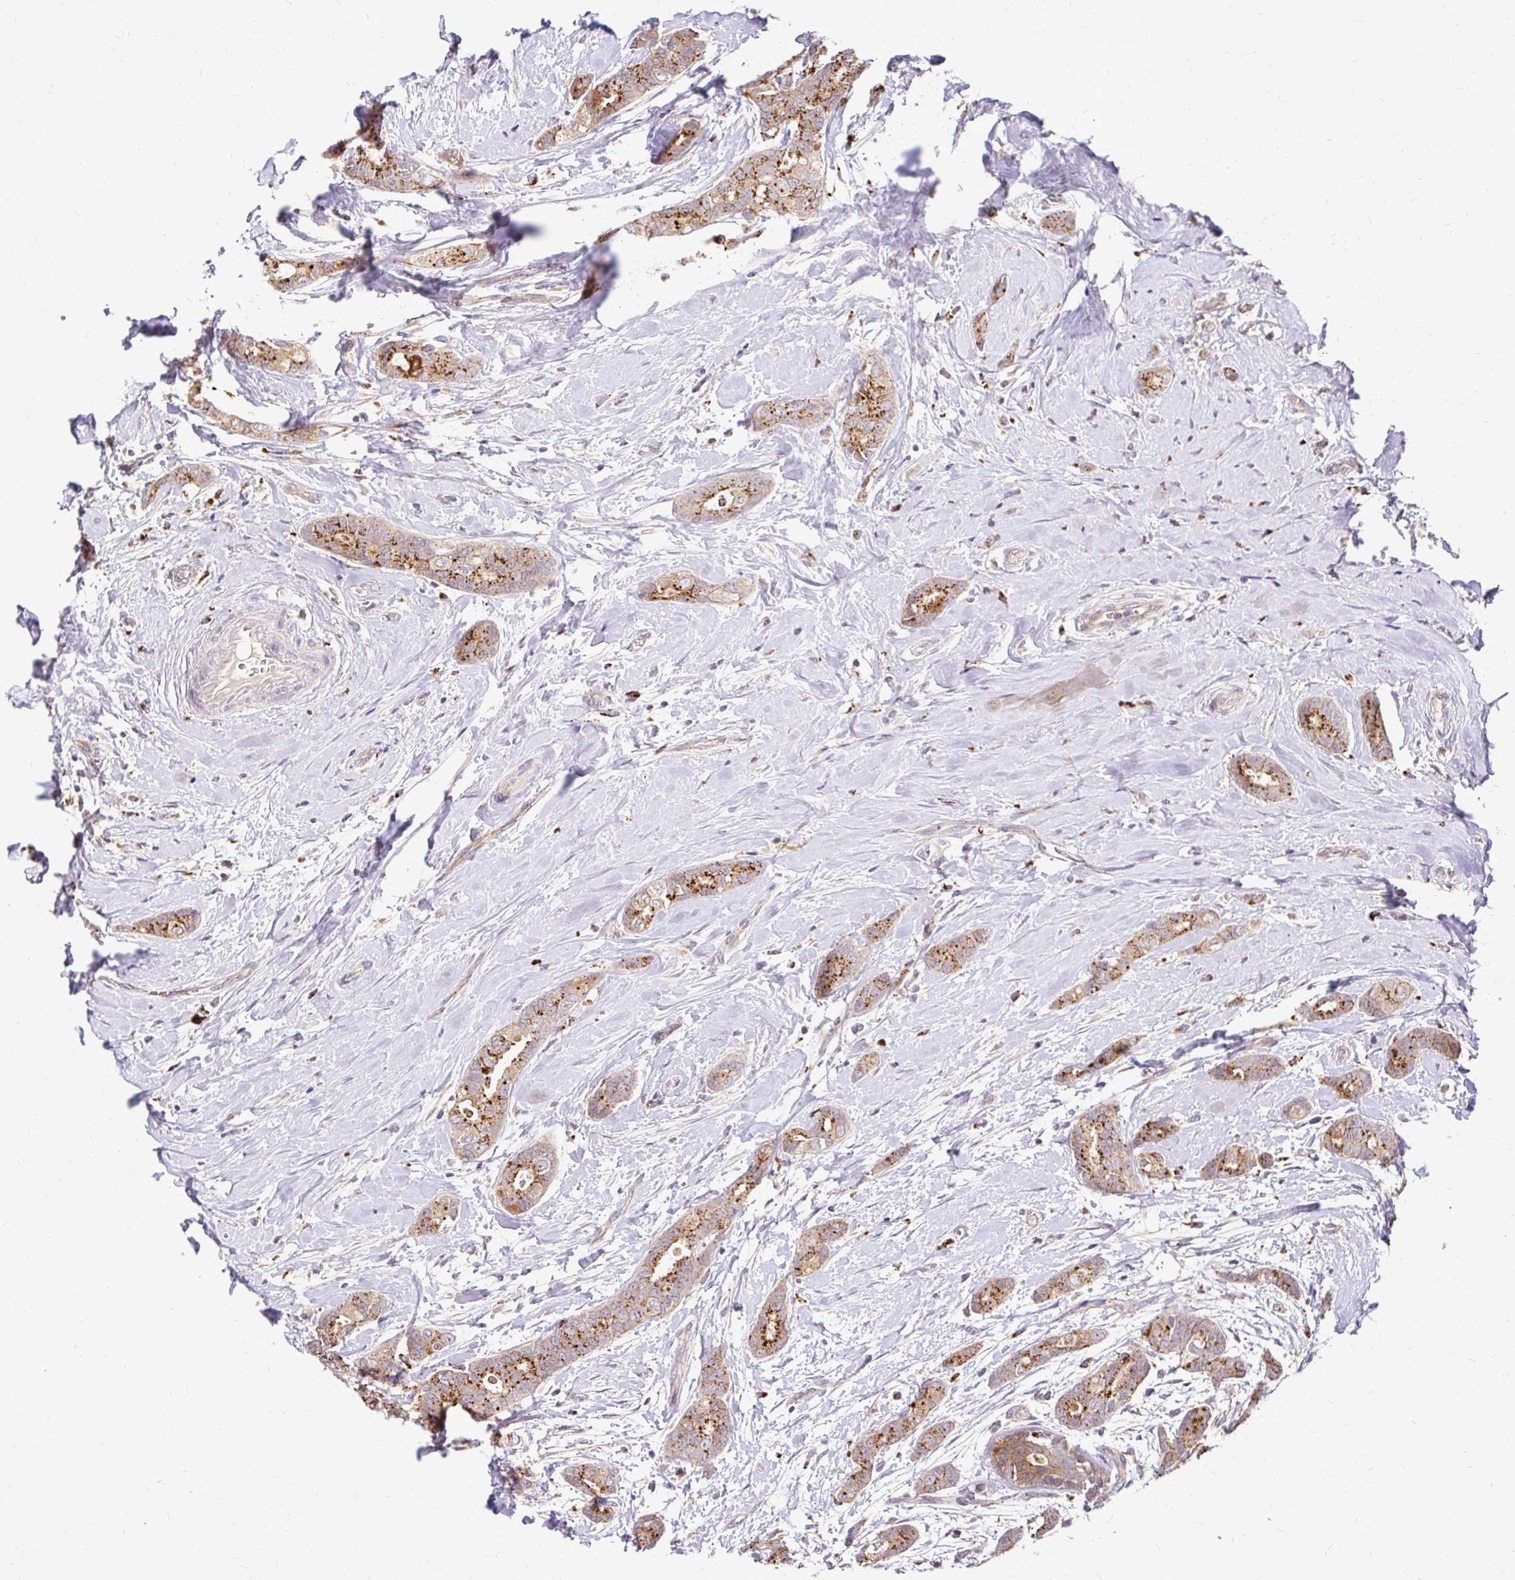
{"staining": {"intensity": "strong", "quantity": "25%-75%", "location": "cytoplasmic/membranous"}, "tissue": "breast cancer", "cell_type": "Tumor cells", "image_type": "cancer", "snomed": [{"axis": "morphology", "description": "Duct carcinoma"}, {"axis": "topography", "description": "Breast"}], "caption": "Immunohistochemical staining of infiltrating ductal carcinoma (breast) demonstrates high levels of strong cytoplasmic/membranous positivity in about 25%-75% of tumor cells.", "gene": "IDUA", "patient": {"sex": "female", "age": 45}}